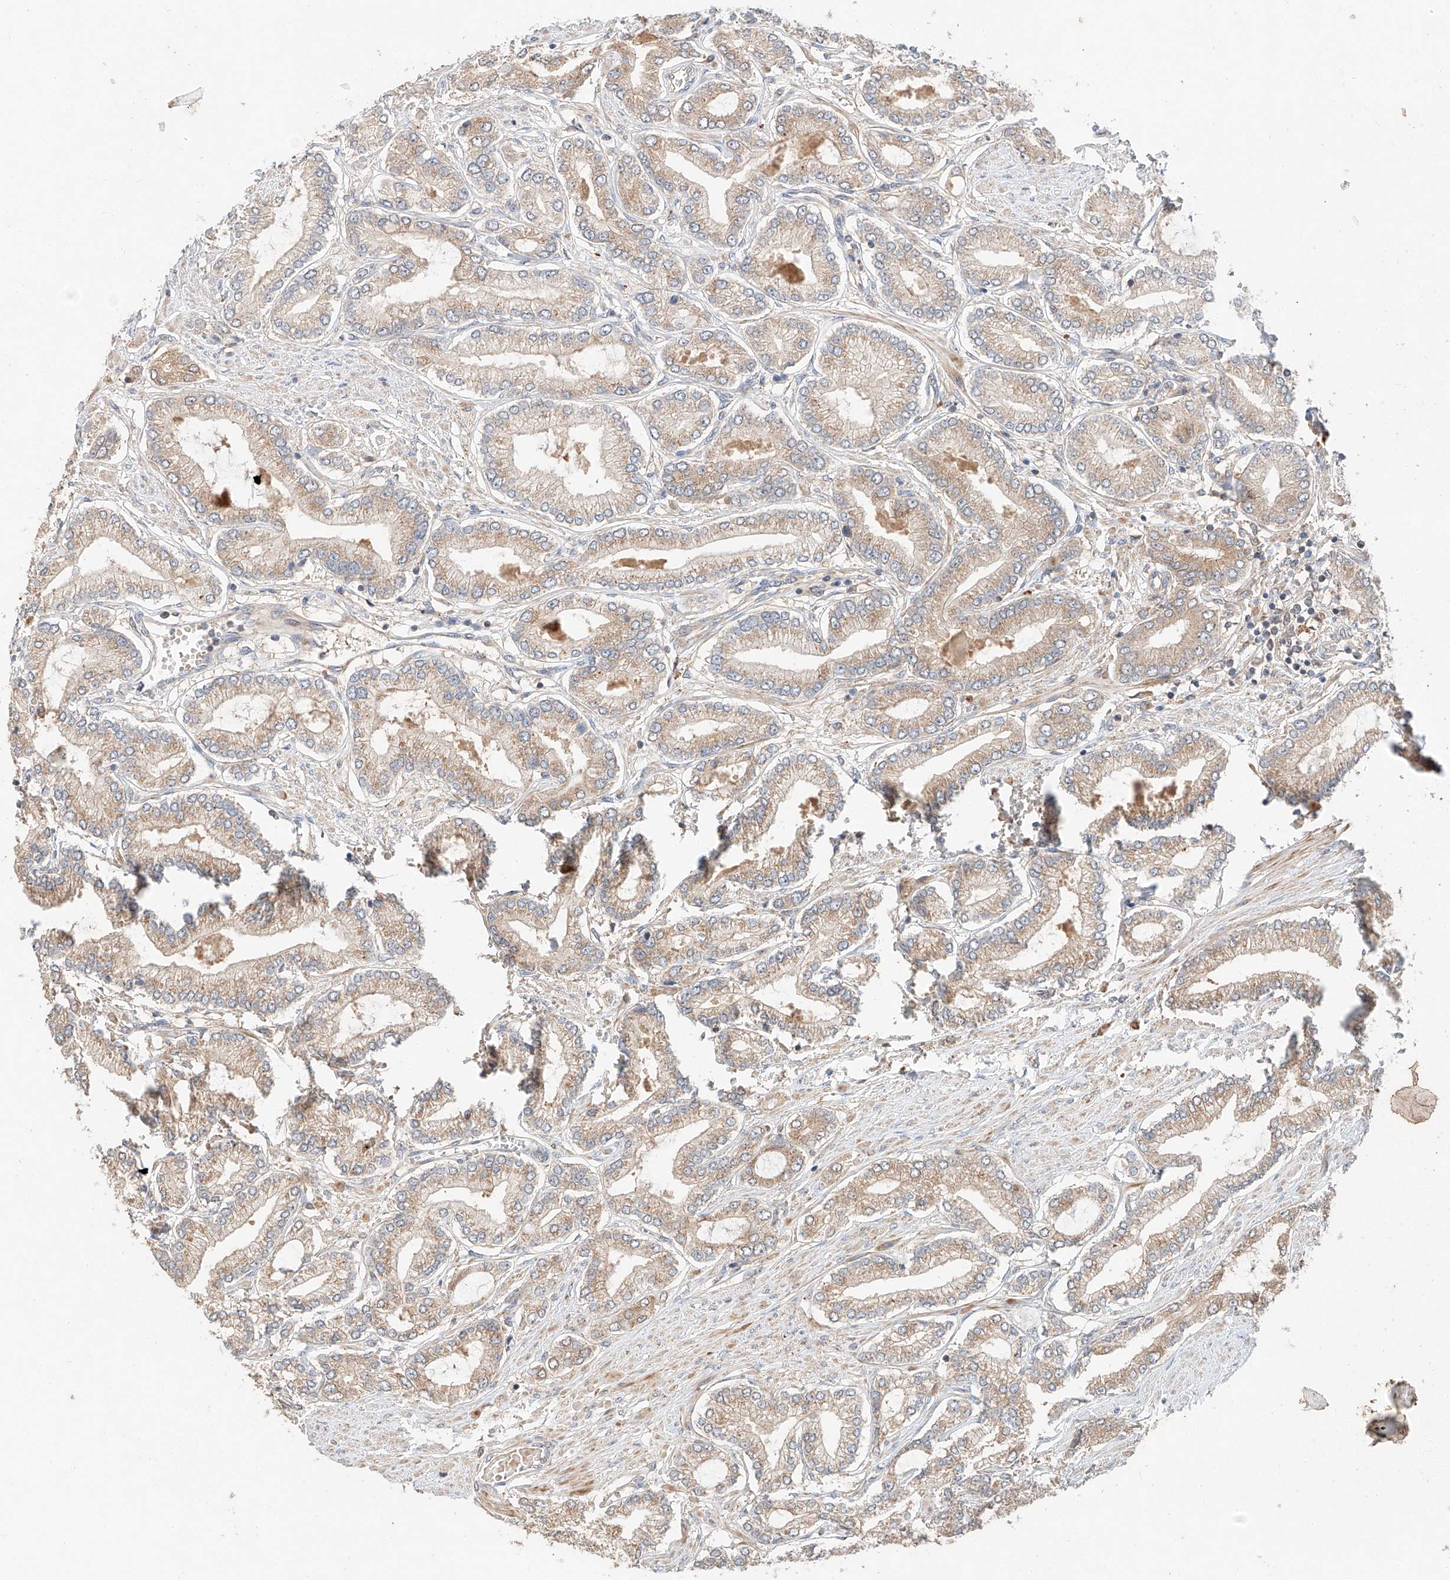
{"staining": {"intensity": "weak", "quantity": ">75%", "location": "cytoplasmic/membranous"}, "tissue": "prostate cancer", "cell_type": "Tumor cells", "image_type": "cancer", "snomed": [{"axis": "morphology", "description": "Adenocarcinoma, Low grade"}, {"axis": "topography", "description": "Prostate"}], "caption": "The micrograph shows a brown stain indicating the presence of a protein in the cytoplasmic/membranous of tumor cells in prostate cancer. (DAB IHC with brightfield microscopy, high magnification).", "gene": "XPNPEP1", "patient": {"sex": "male", "age": 63}}